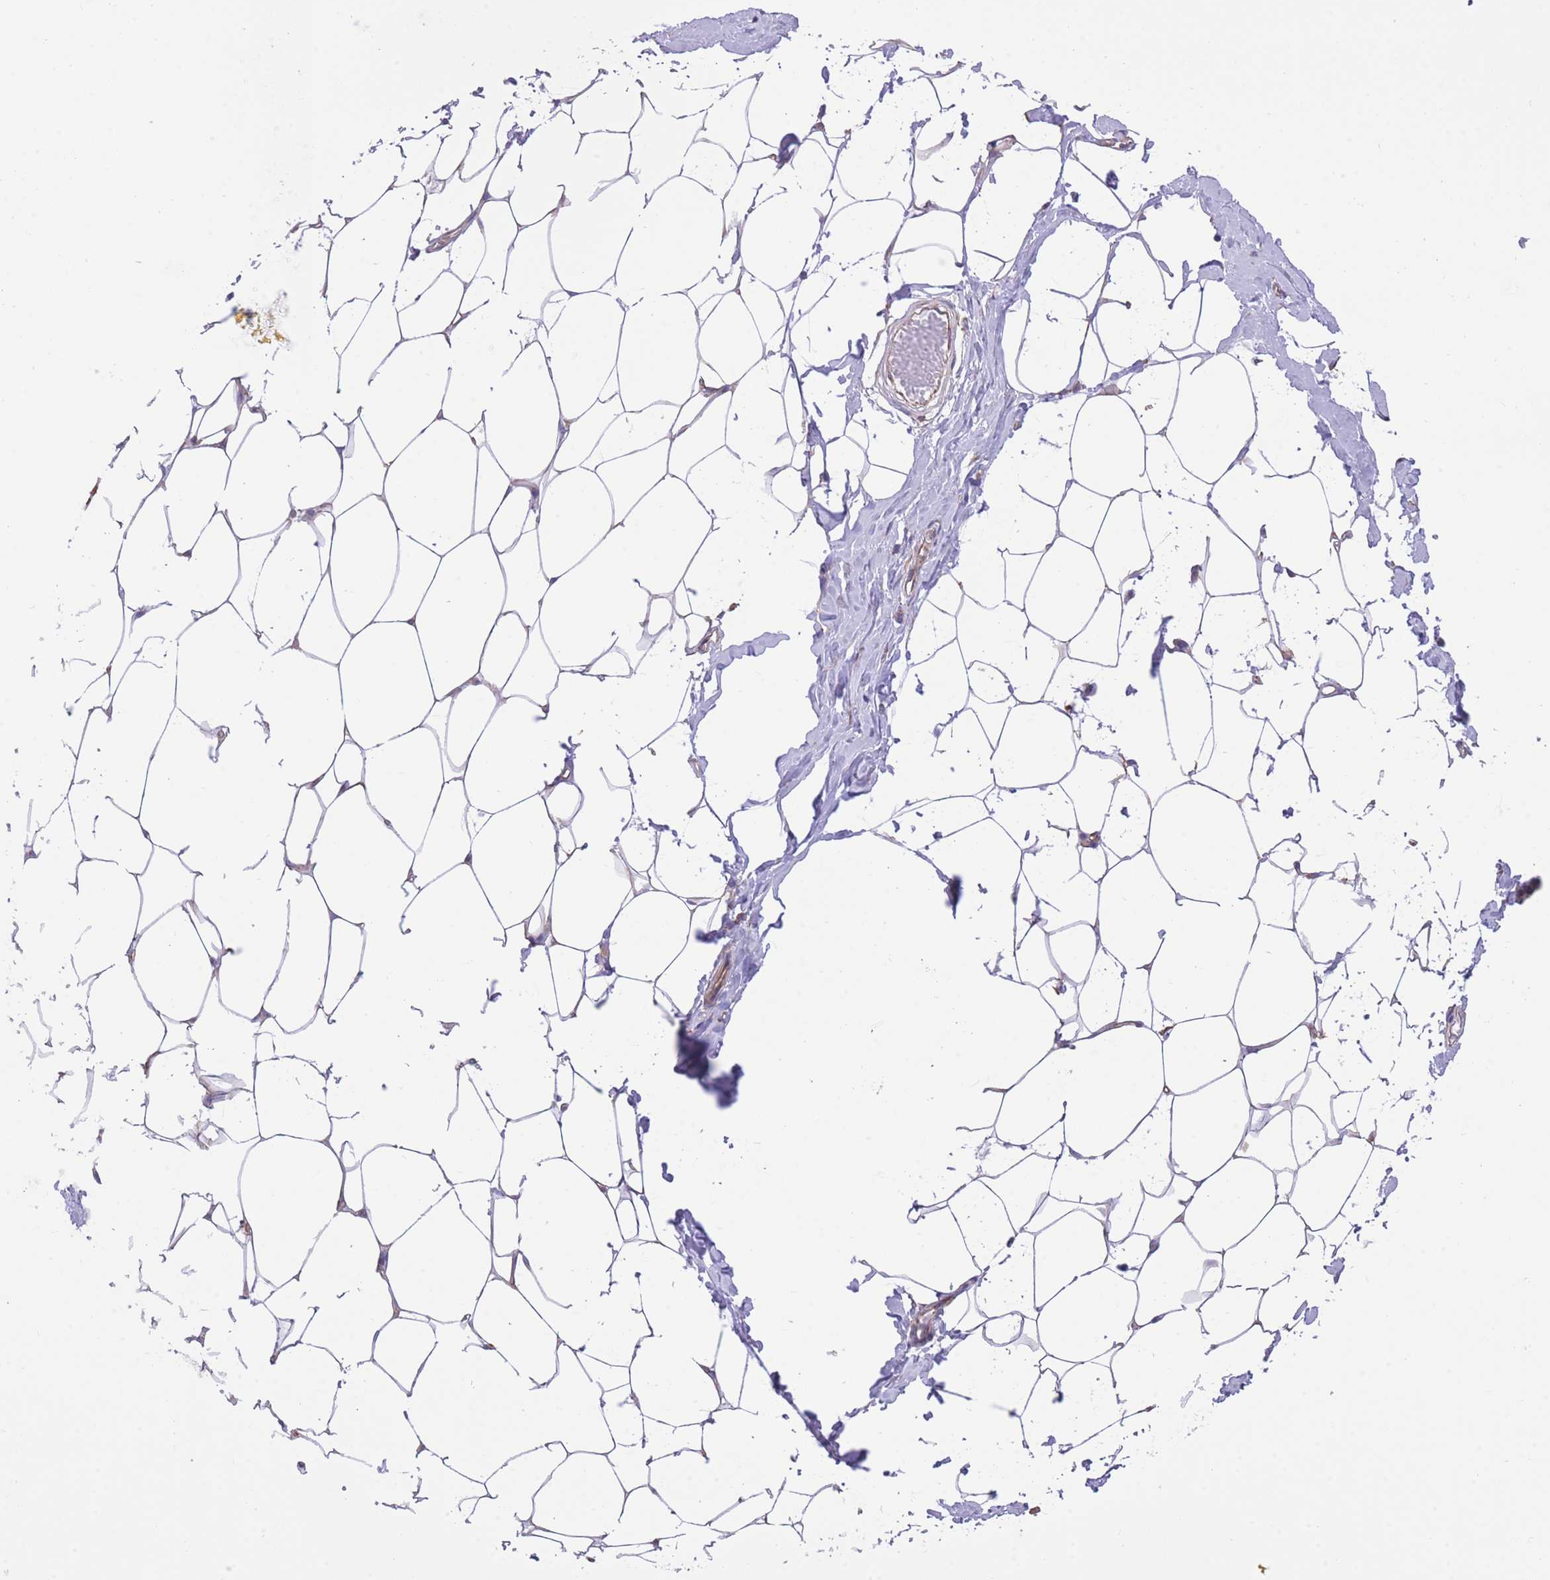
{"staining": {"intensity": "negative", "quantity": "none", "location": "none"}, "tissue": "breast", "cell_type": "Adipocytes", "image_type": "normal", "snomed": [{"axis": "morphology", "description": "Normal tissue, NOS"}, {"axis": "topography", "description": "Breast"}], "caption": "This is a micrograph of IHC staining of unremarkable breast, which shows no staining in adipocytes.", "gene": "RHOU", "patient": {"sex": "female", "age": 27}}